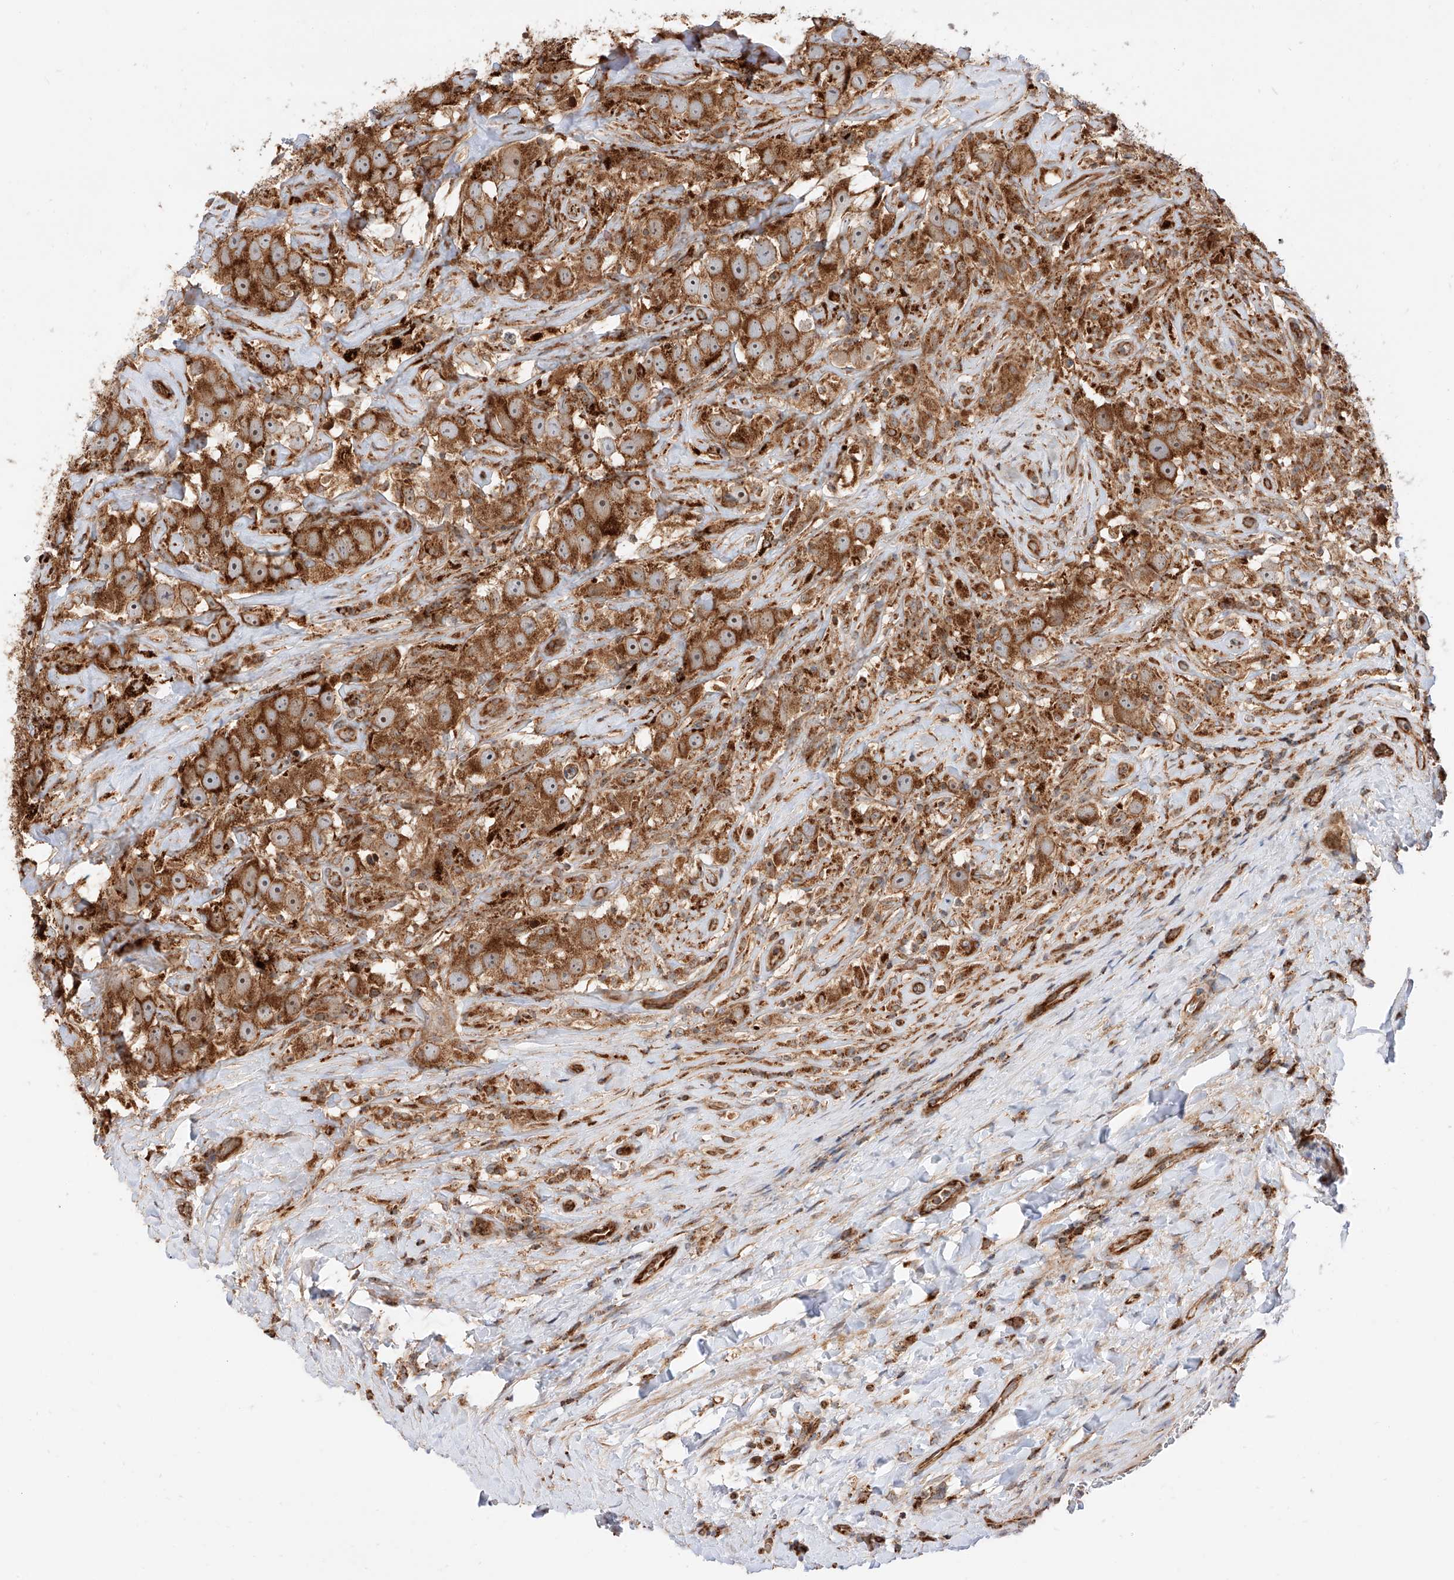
{"staining": {"intensity": "strong", "quantity": ">75%", "location": "cytoplasmic/membranous"}, "tissue": "testis cancer", "cell_type": "Tumor cells", "image_type": "cancer", "snomed": [{"axis": "morphology", "description": "Seminoma, NOS"}, {"axis": "topography", "description": "Testis"}], "caption": "Human testis seminoma stained with a protein marker displays strong staining in tumor cells.", "gene": "ISCA2", "patient": {"sex": "male", "age": 49}}